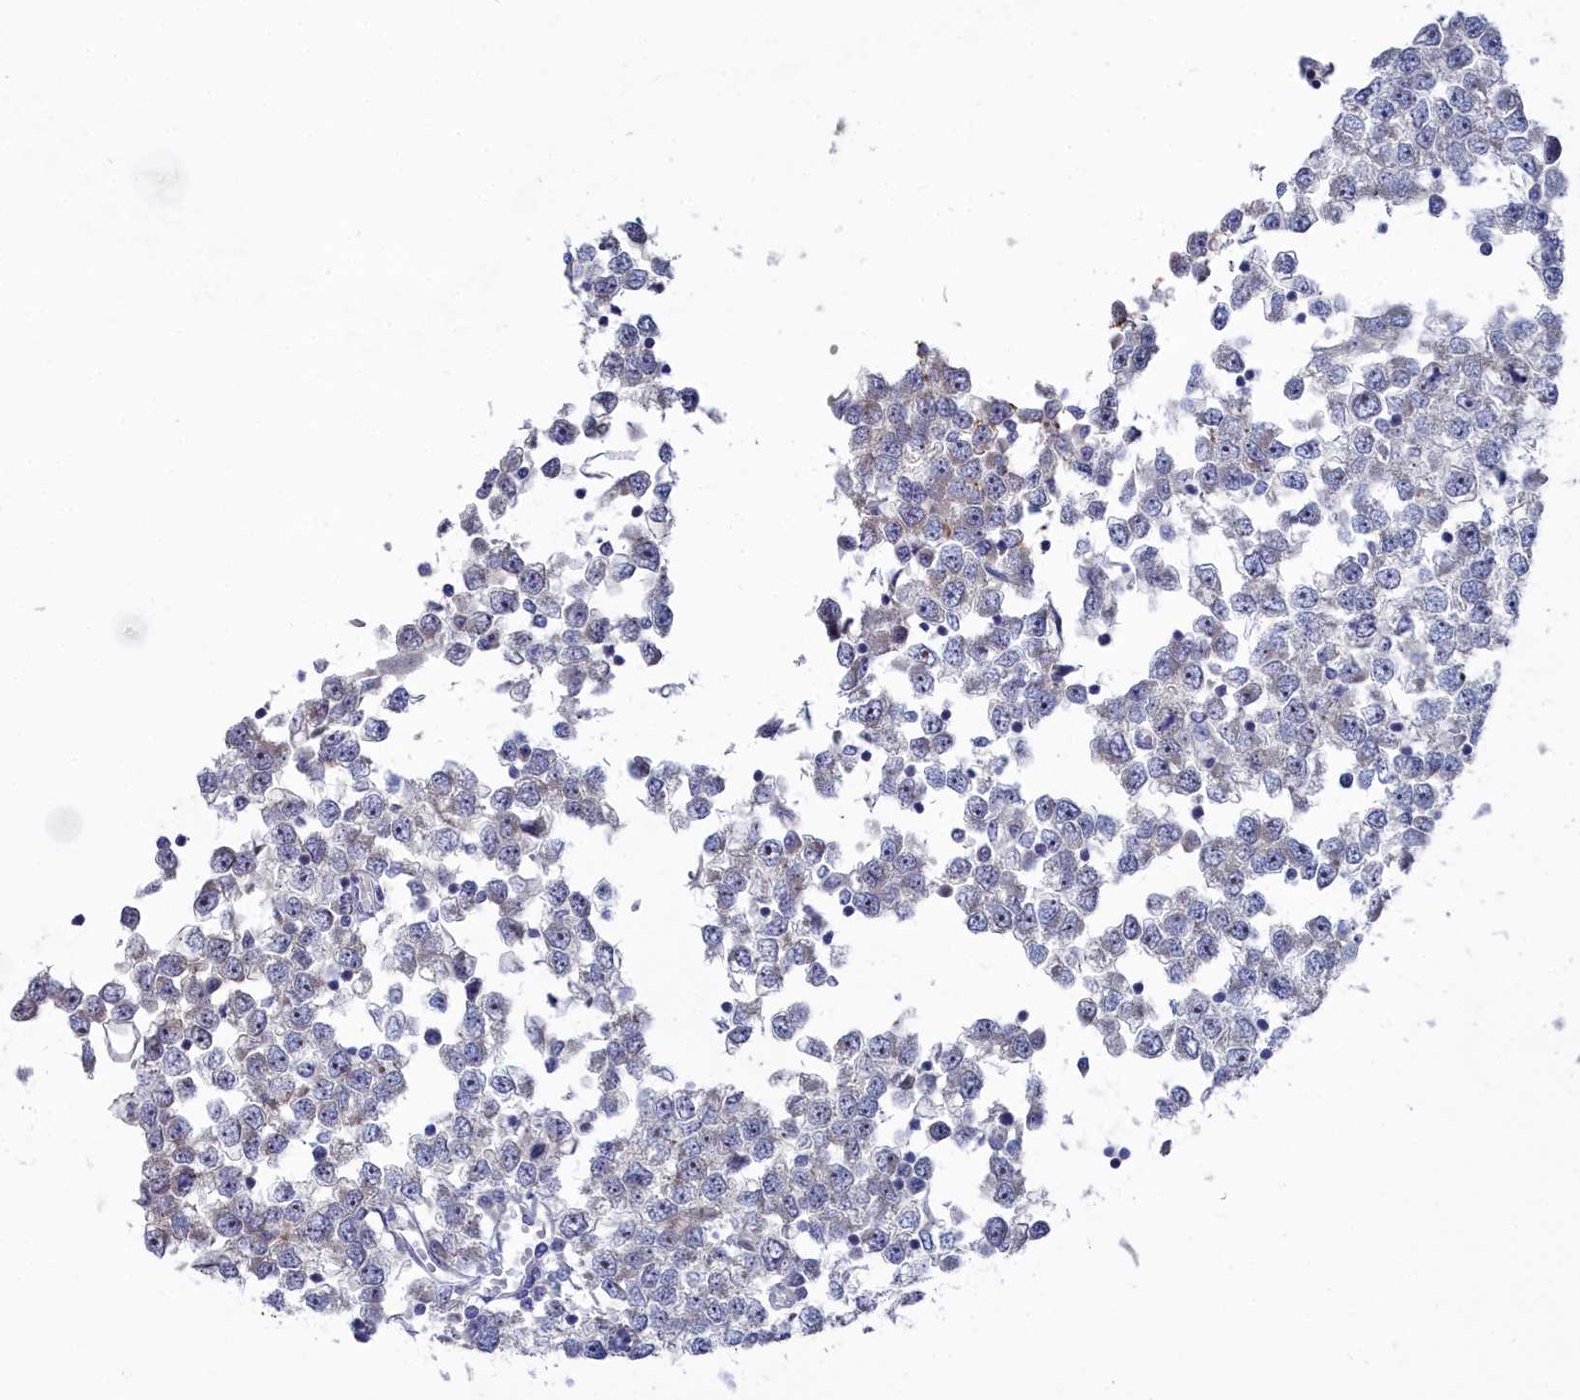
{"staining": {"intensity": "negative", "quantity": "none", "location": "none"}, "tissue": "testis cancer", "cell_type": "Tumor cells", "image_type": "cancer", "snomed": [{"axis": "morphology", "description": "Seminoma, NOS"}, {"axis": "topography", "description": "Testis"}], "caption": "Immunohistochemical staining of human seminoma (testis) shows no significant positivity in tumor cells.", "gene": "CCDC149", "patient": {"sex": "male", "age": 65}}